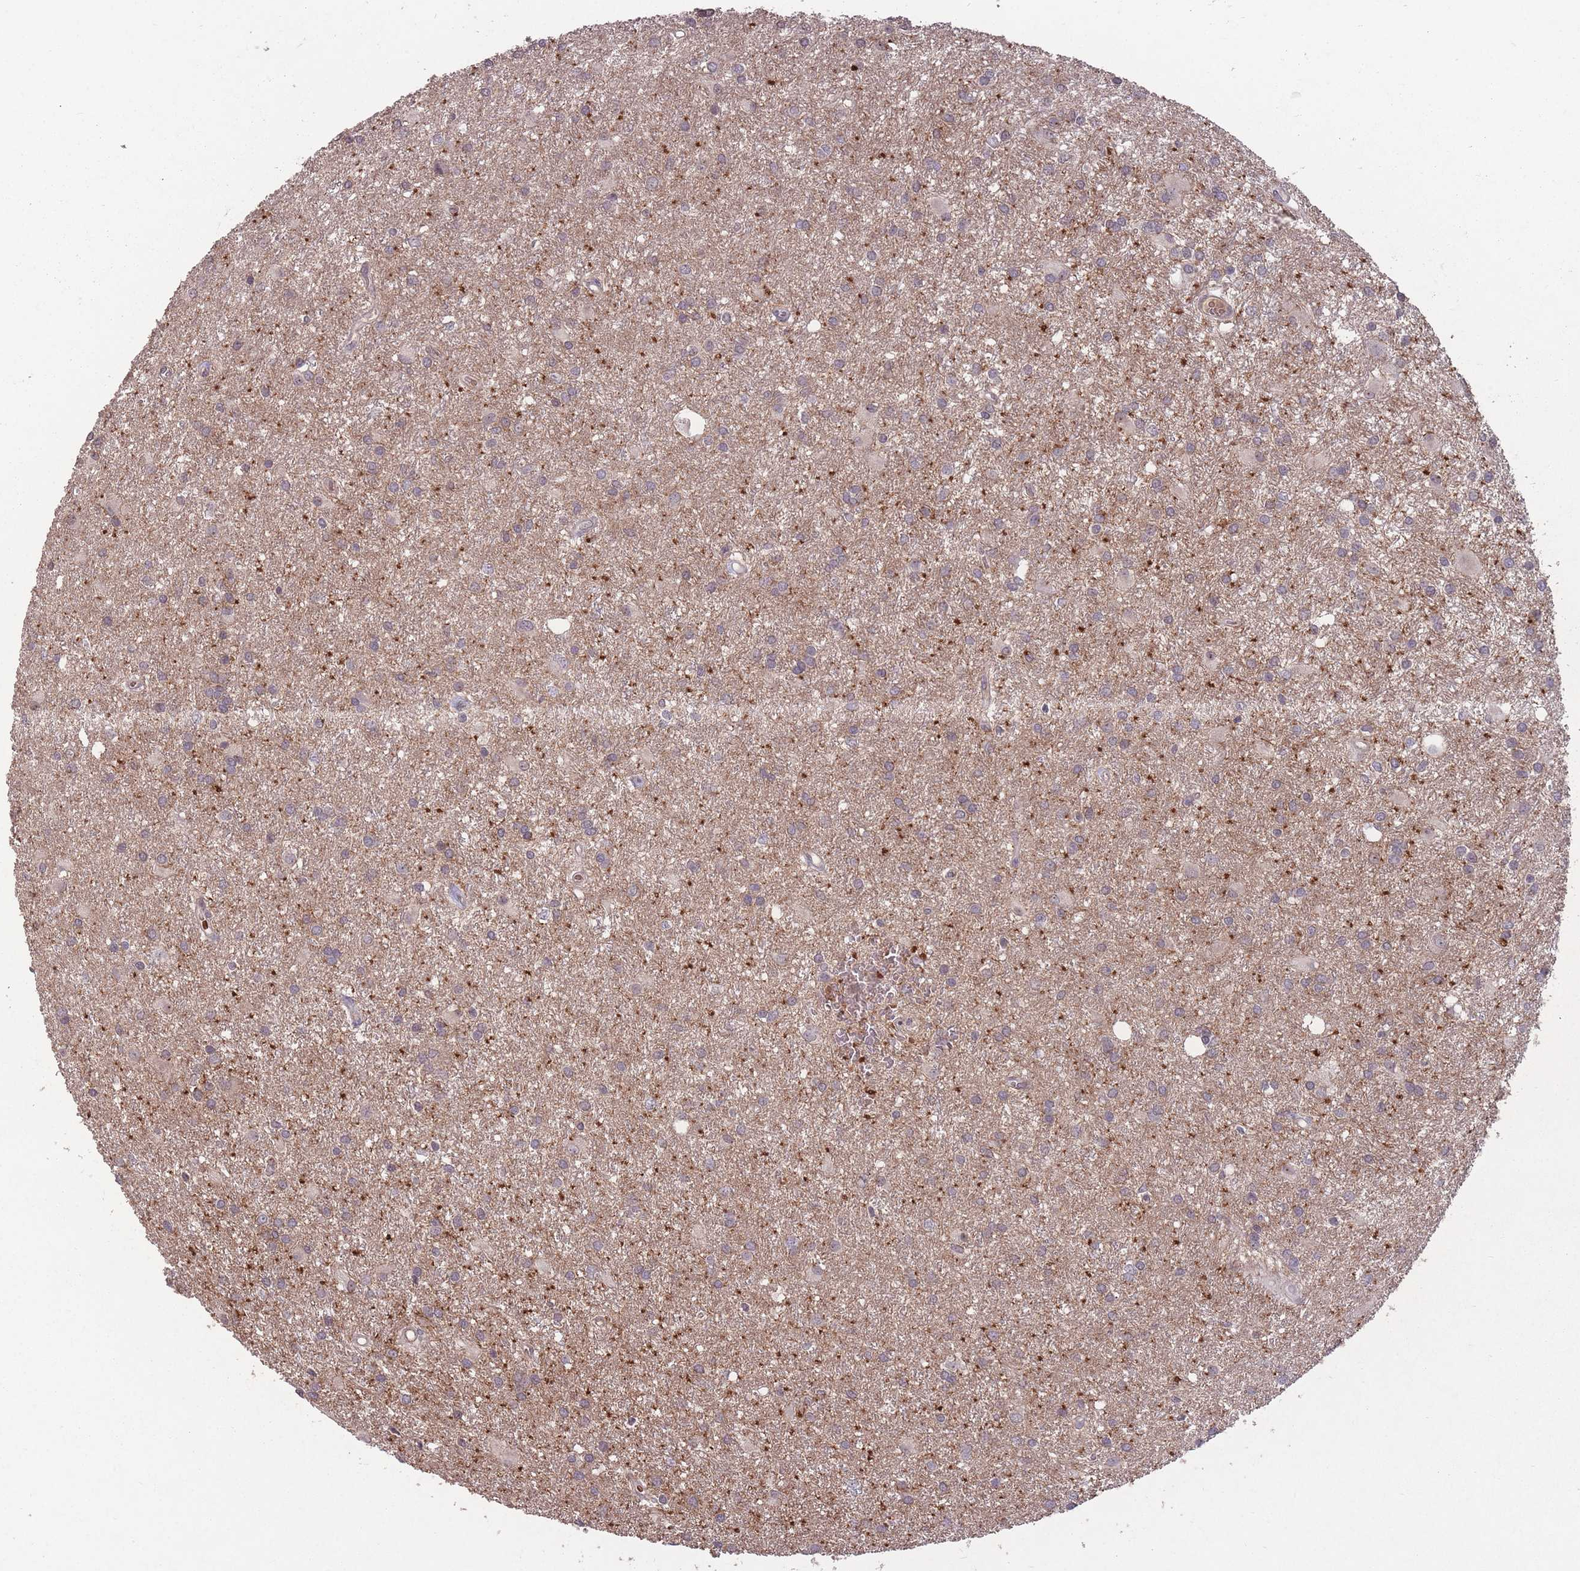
{"staining": {"intensity": "negative", "quantity": "none", "location": "none"}, "tissue": "glioma", "cell_type": "Tumor cells", "image_type": "cancer", "snomed": [{"axis": "morphology", "description": "Glioma, malignant, High grade"}, {"axis": "topography", "description": "Brain"}], "caption": "This is an IHC photomicrograph of human malignant glioma (high-grade). There is no expression in tumor cells.", "gene": "ADCYAP1R1", "patient": {"sex": "female", "age": 50}}